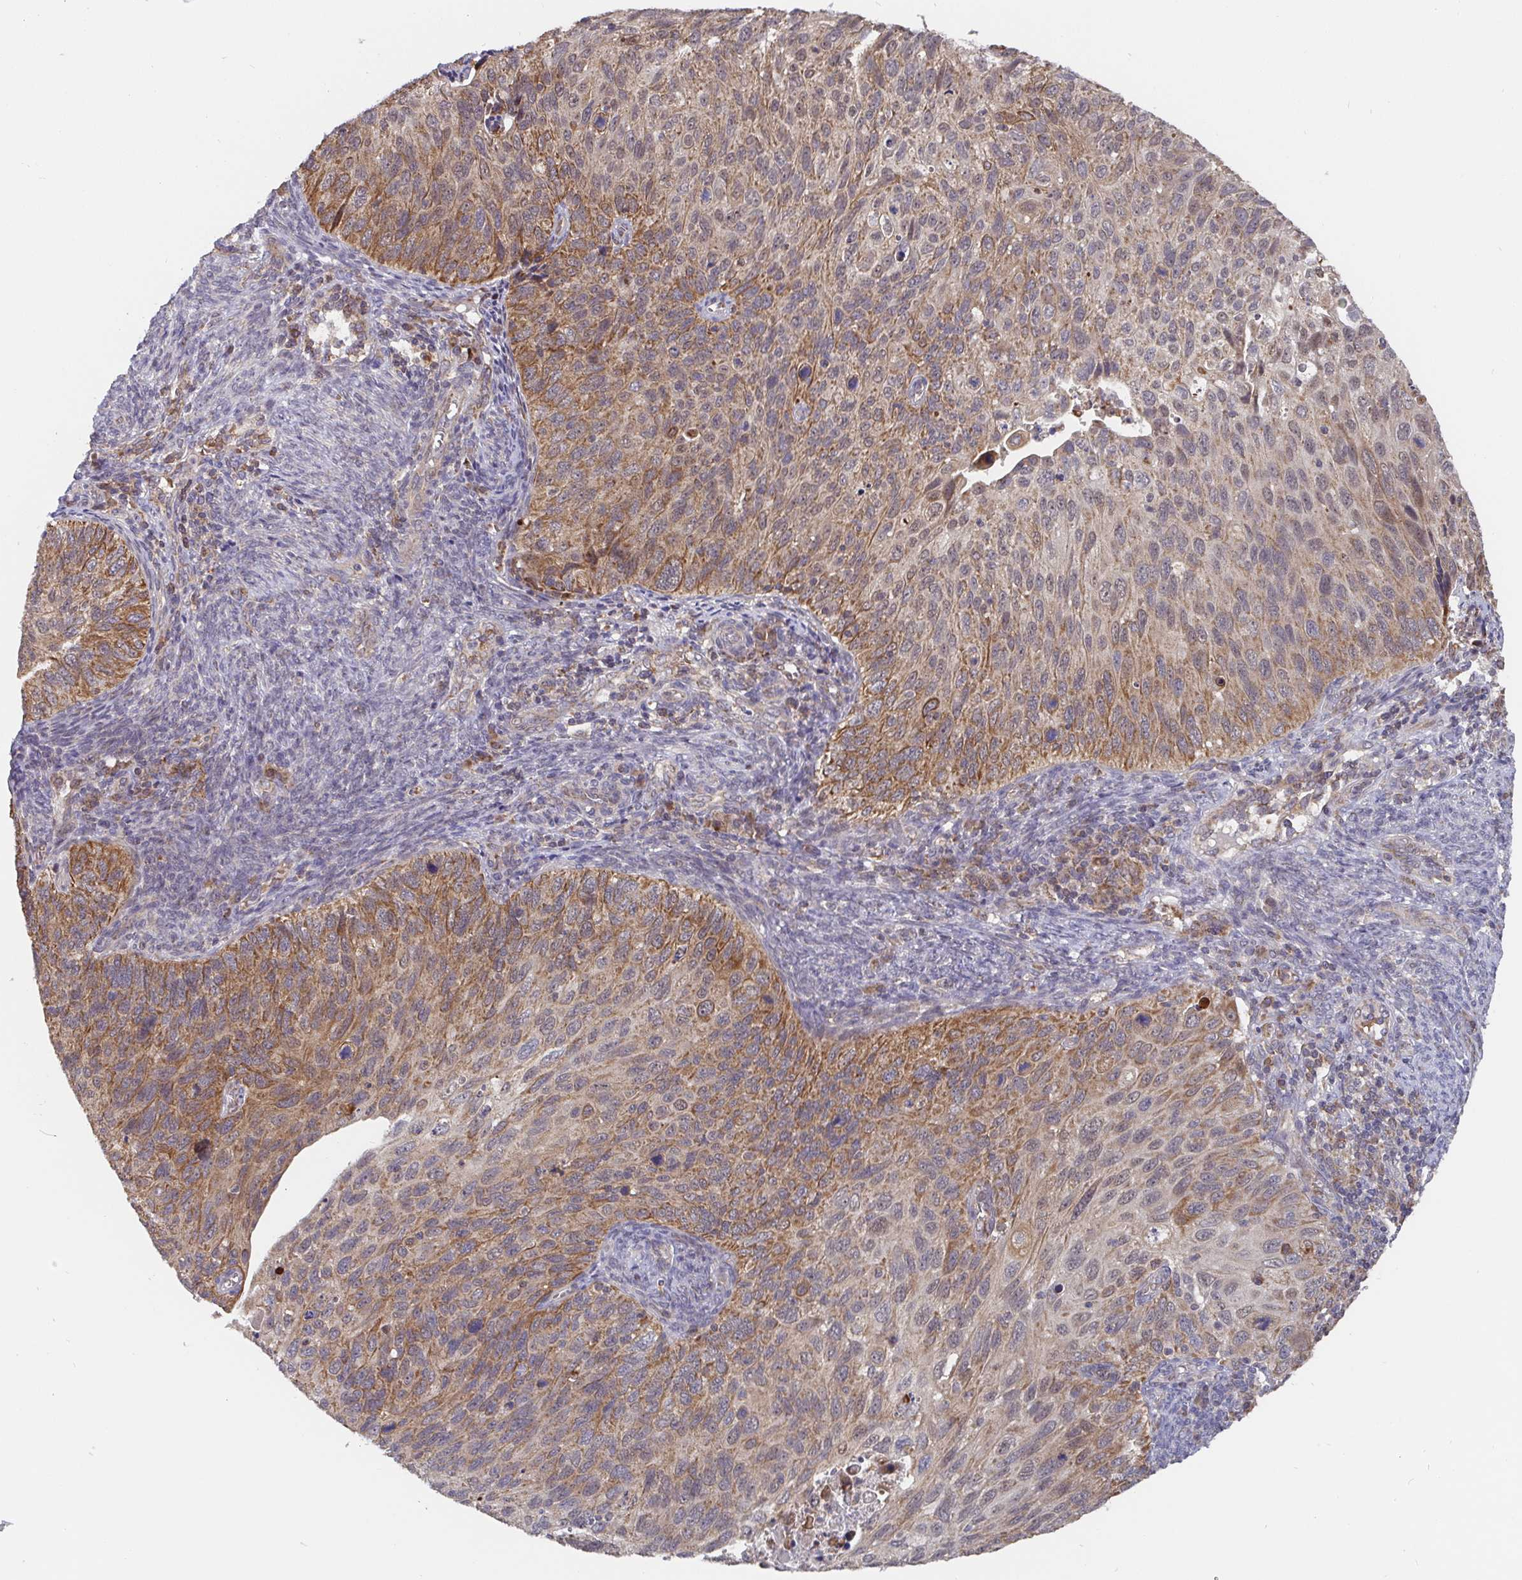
{"staining": {"intensity": "moderate", "quantity": ">75%", "location": "cytoplasmic/membranous"}, "tissue": "cervical cancer", "cell_type": "Tumor cells", "image_type": "cancer", "snomed": [{"axis": "morphology", "description": "Squamous cell carcinoma, NOS"}, {"axis": "topography", "description": "Cervix"}], "caption": "Immunohistochemistry (IHC) micrograph of human cervical cancer stained for a protein (brown), which exhibits medium levels of moderate cytoplasmic/membranous positivity in about >75% of tumor cells.", "gene": "PDF", "patient": {"sex": "female", "age": 70}}